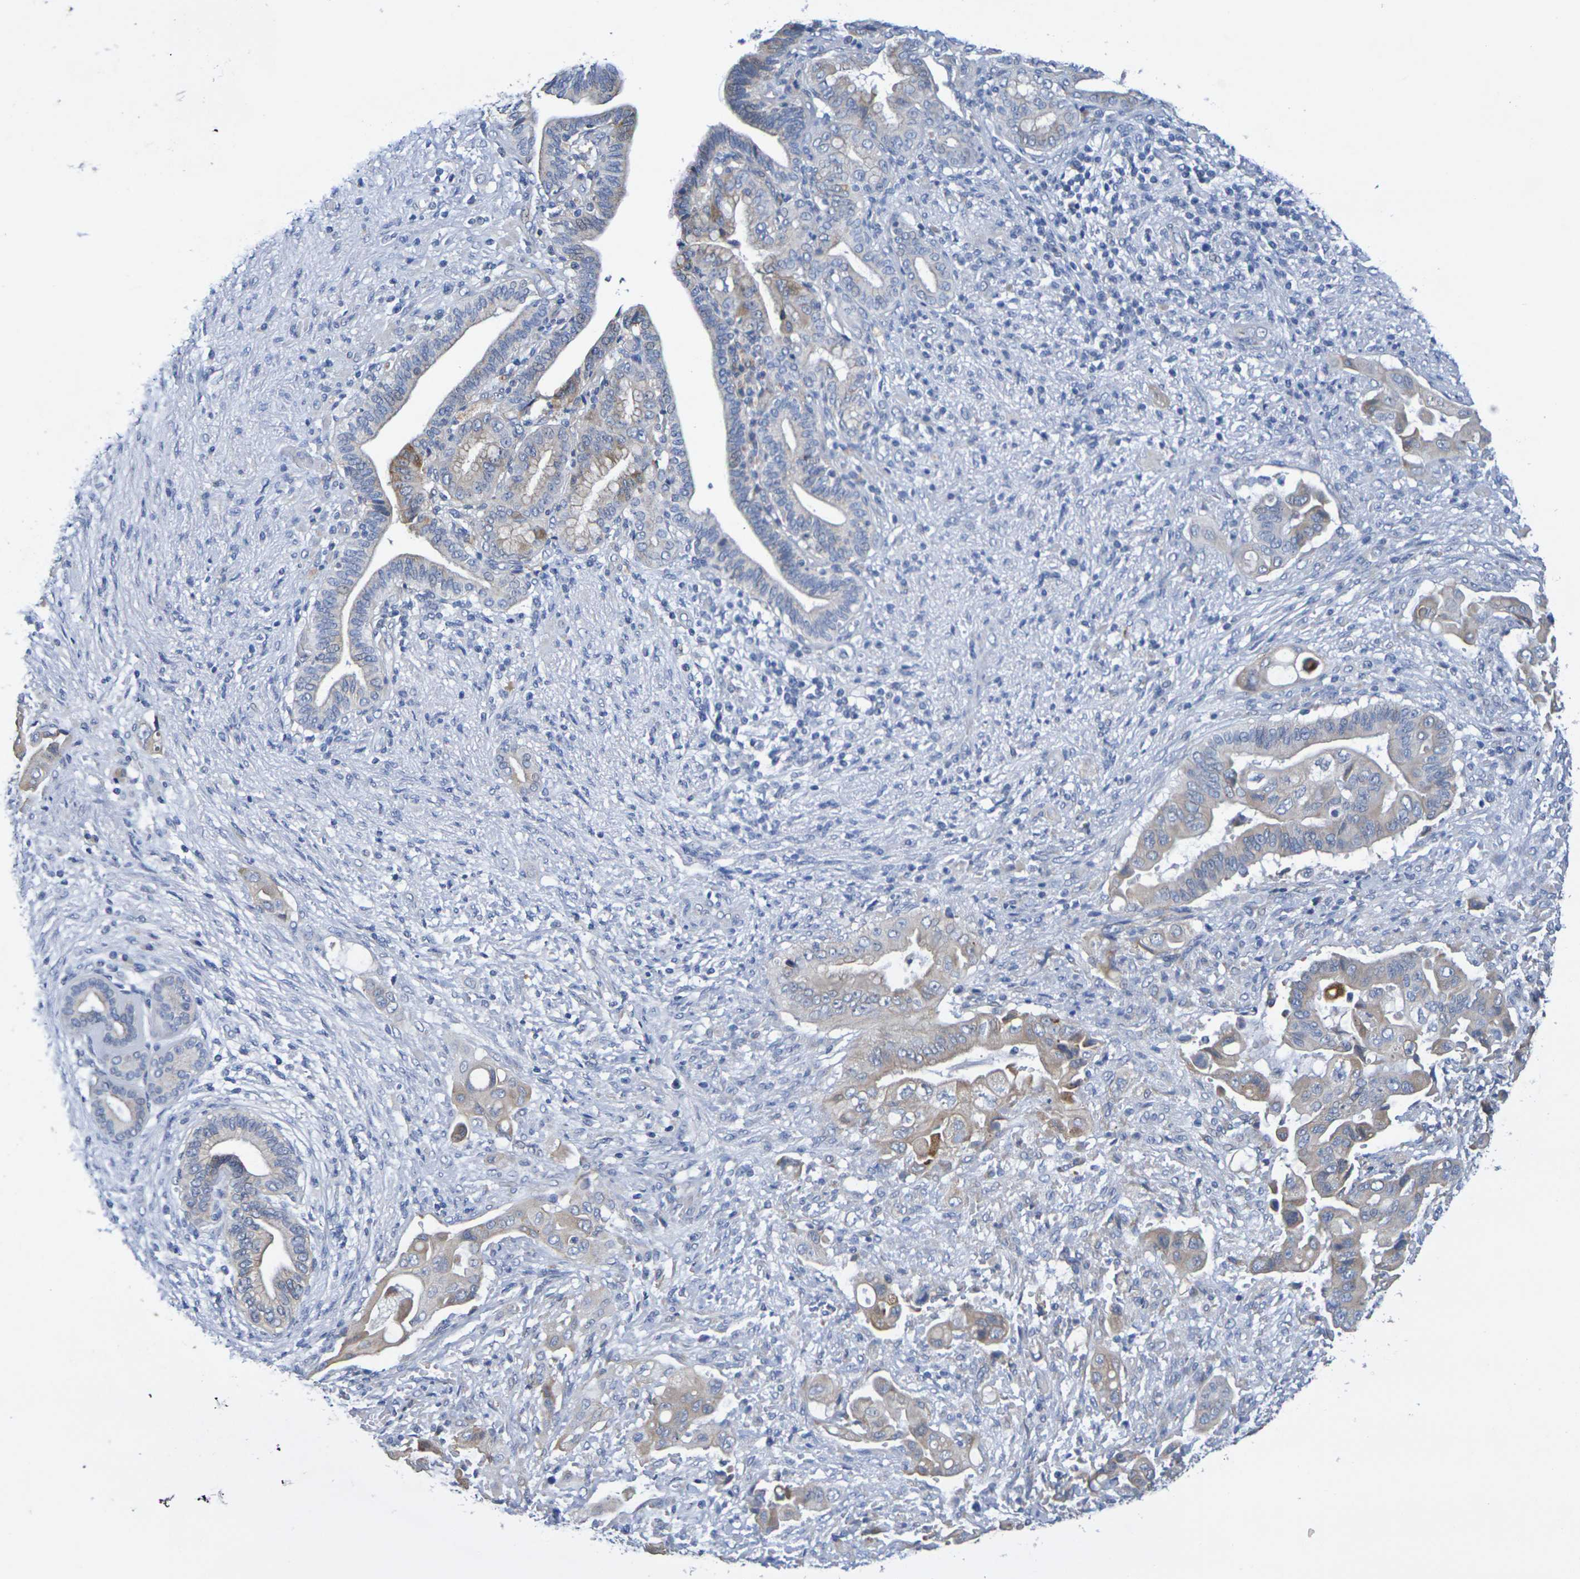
{"staining": {"intensity": "moderate", "quantity": "25%-75%", "location": "cytoplasmic/membranous"}, "tissue": "liver cancer", "cell_type": "Tumor cells", "image_type": "cancer", "snomed": [{"axis": "morphology", "description": "Cholangiocarcinoma"}, {"axis": "topography", "description": "Liver"}], "caption": "Liver cholangiocarcinoma stained with DAB (3,3'-diaminobenzidine) immunohistochemistry reveals medium levels of moderate cytoplasmic/membranous expression in about 25%-75% of tumor cells.", "gene": "SDC4", "patient": {"sex": "female", "age": 61}}